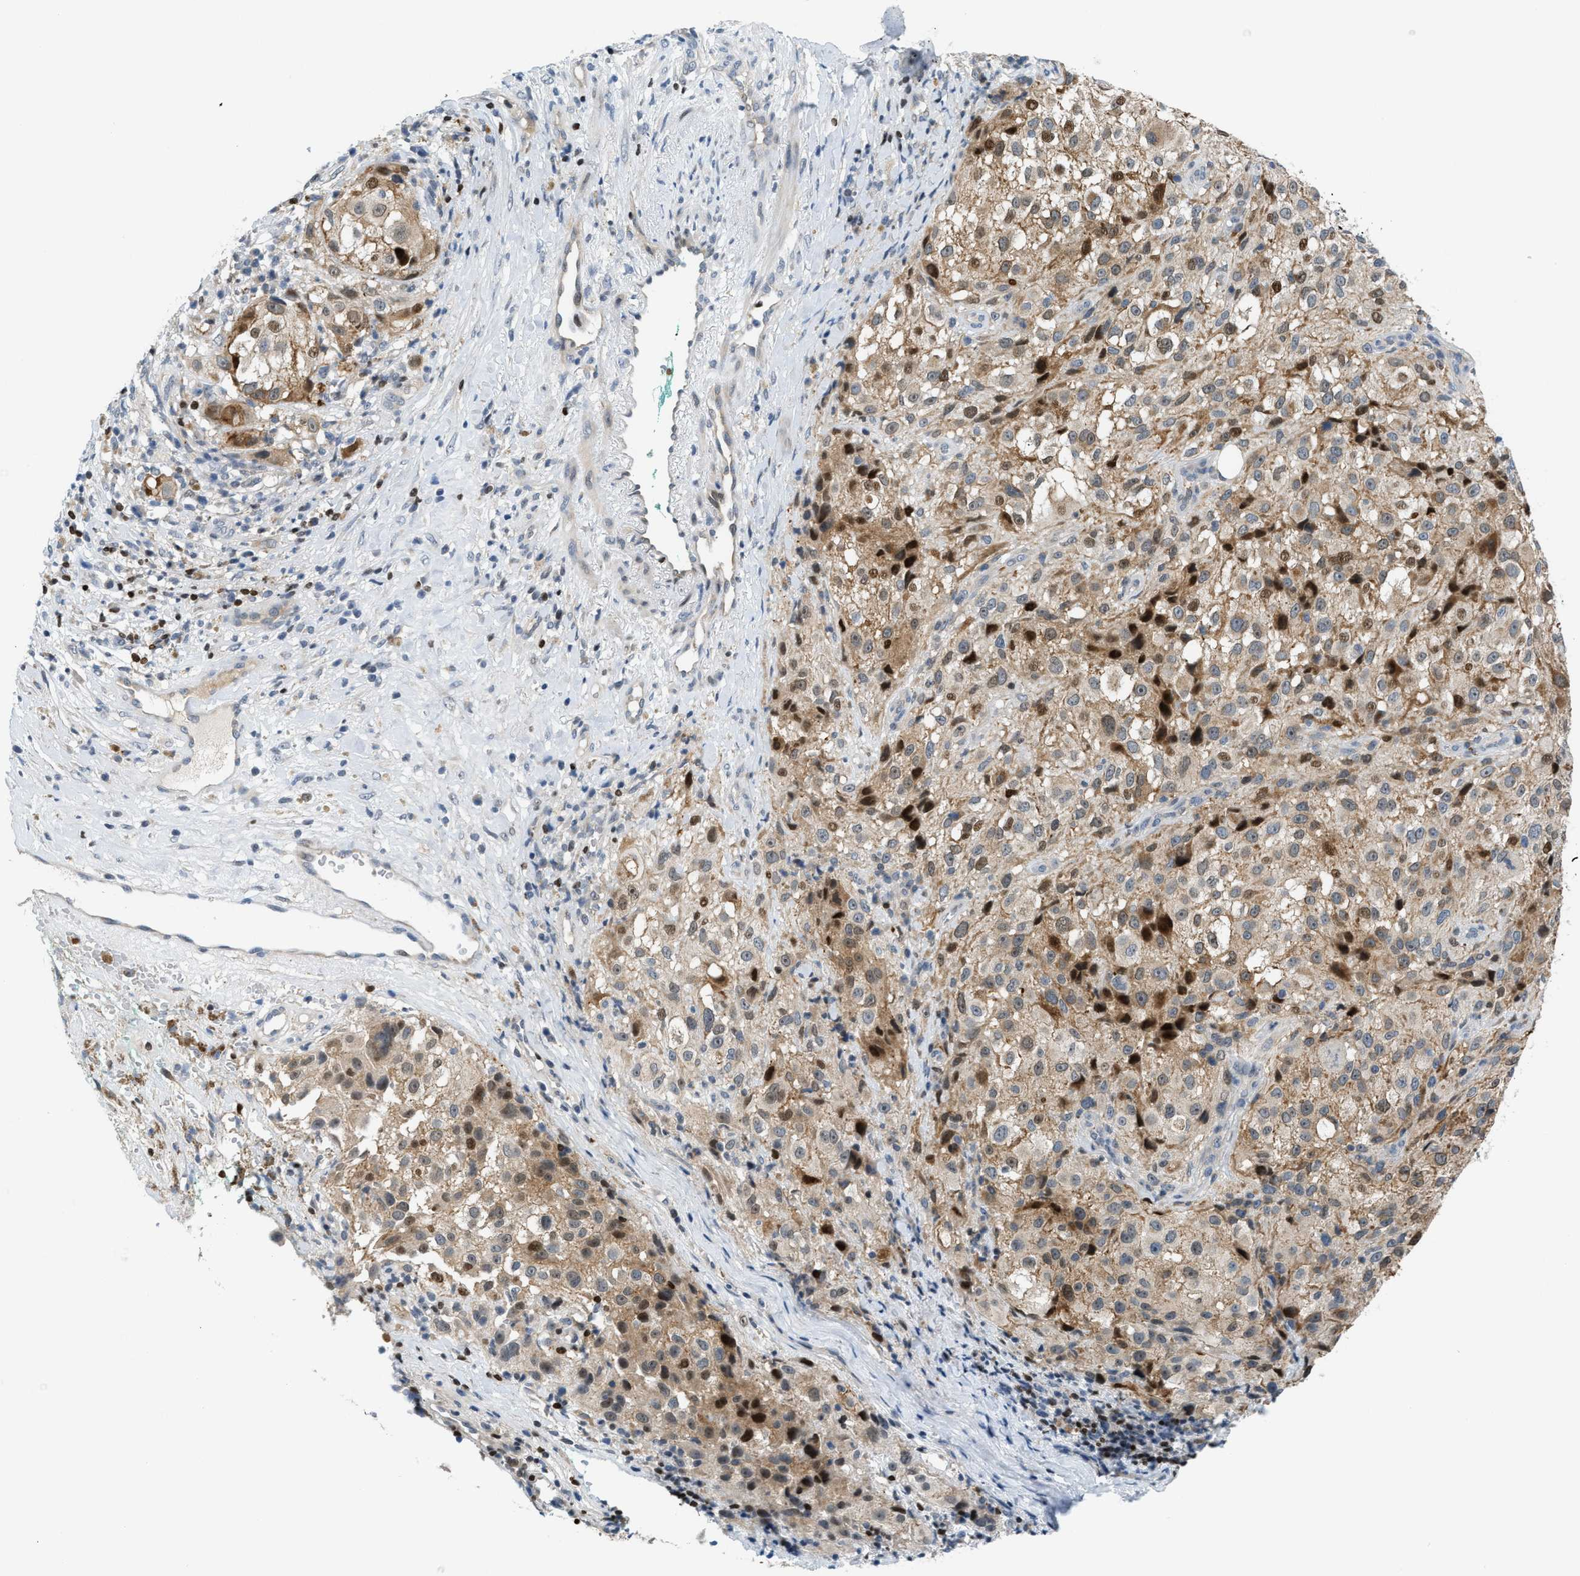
{"staining": {"intensity": "moderate", "quantity": "25%-75%", "location": "cytoplasmic/membranous"}, "tissue": "melanoma", "cell_type": "Tumor cells", "image_type": "cancer", "snomed": [{"axis": "morphology", "description": "Necrosis, NOS"}, {"axis": "morphology", "description": "Malignant melanoma, NOS"}, {"axis": "topography", "description": "Skin"}], "caption": "Protein staining shows moderate cytoplasmic/membranous positivity in approximately 25%-75% of tumor cells in malignant melanoma. (DAB = brown stain, brightfield microscopy at high magnification).", "gene": "NPS", "patient": {"sex": "female", "age": 87}}